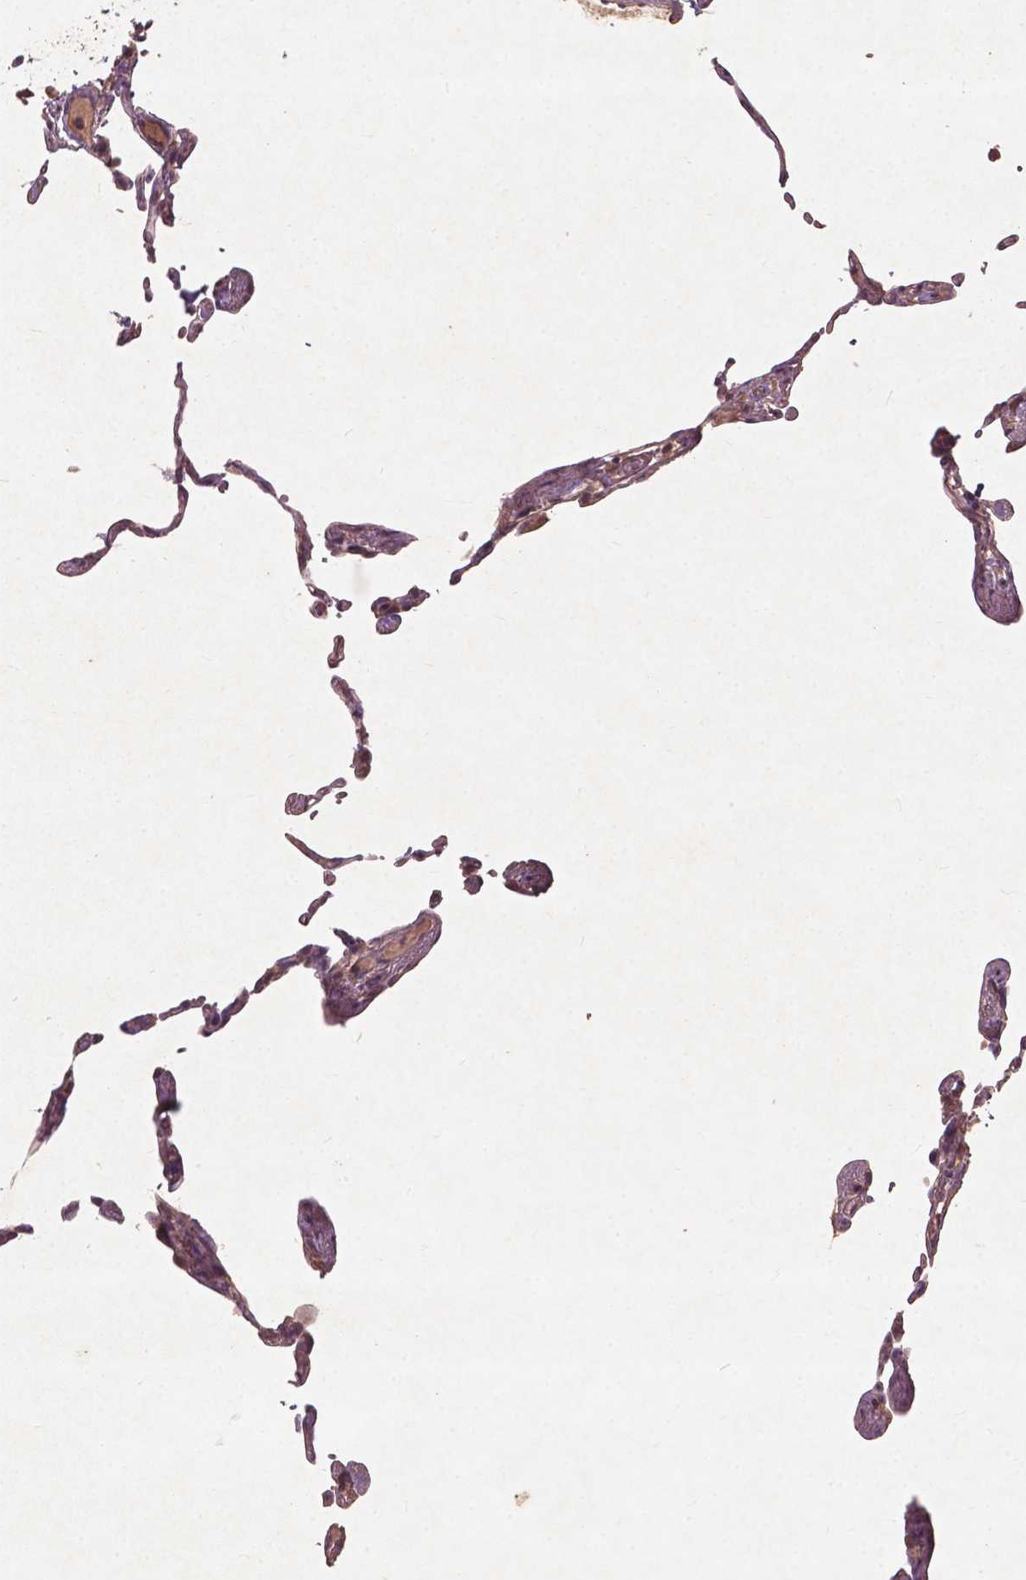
{"staining": {"intensity": "moderate", "quantity": ">75%", "location": "cytoplasmic/membranous"}, "tissue": "lung", "cell_type": "Alveolar cells", "image_type": "normal", "snomed": [{"axis": "morphology", "description": "Normal tissue, NOS"}, {"axis": "topography", "description": "Lung"}], "caption": "Immunohistochemical staining of unremarkable human lung shows moderate cytoplasmic/membranous protein expression in approximately >75% of alveolar cells. (DAB (3,3'-diaminobenzidine) IHC, brown staining for protein, blue staining for nuclei).", "gene": "ST6GALNAC5", "patient": {"sex": "female", "age": 57}}